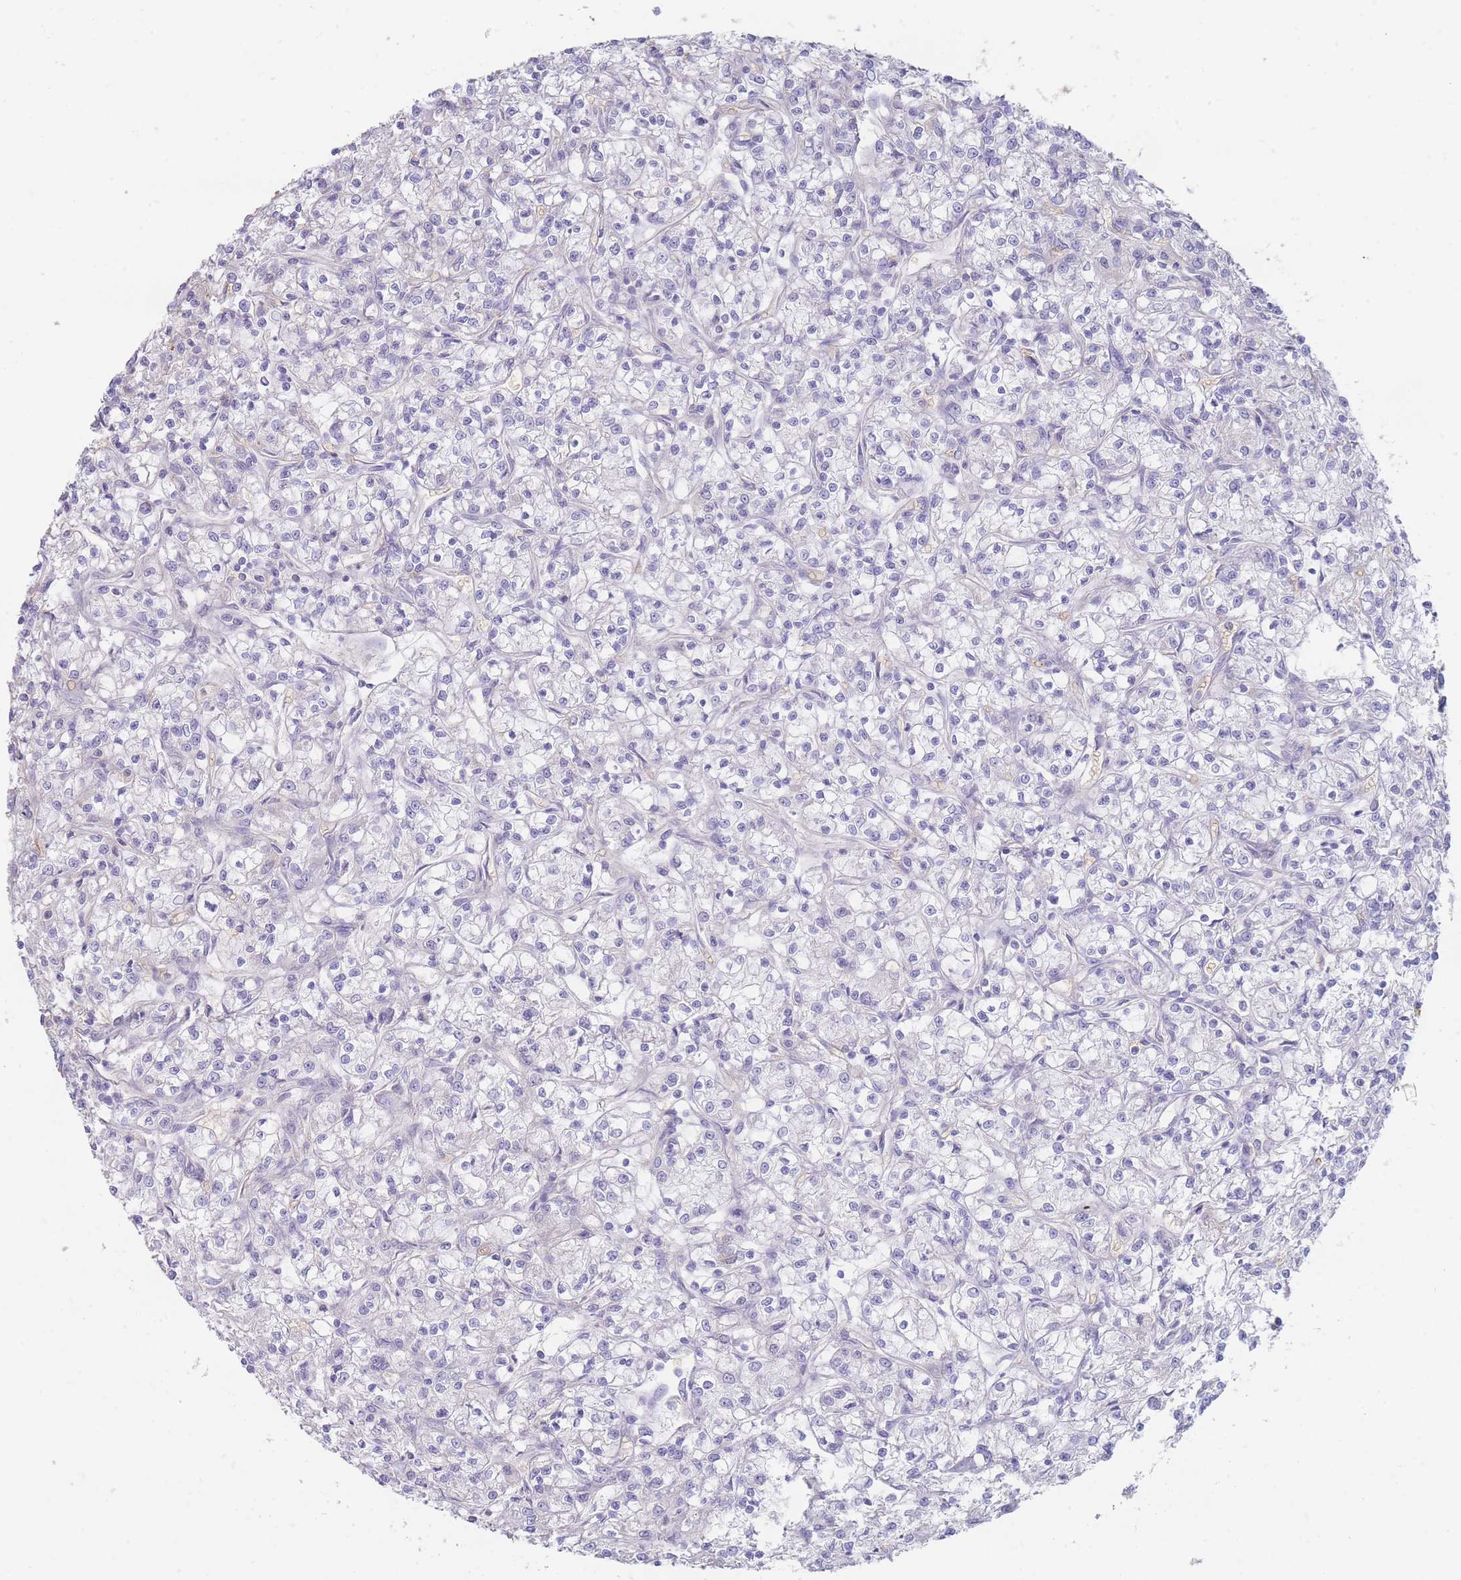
{"staining": {"intensity": "negative", "quantity": "none", "location": "none"}, "tissue": "renal cancer", "cell_type": "Tumor cells", "image_type": "cancer", "snomed": [{"axis": "morphology", "description": "Adenocarcinoma, NOS"}, {"axis": "topography", "description": "Kidney"}], "caption": "IHC of renal cancer demonstrates no staining in tumor cells.", "gene": "HBG2", "patient": {"sex": "female", "age": 59}}